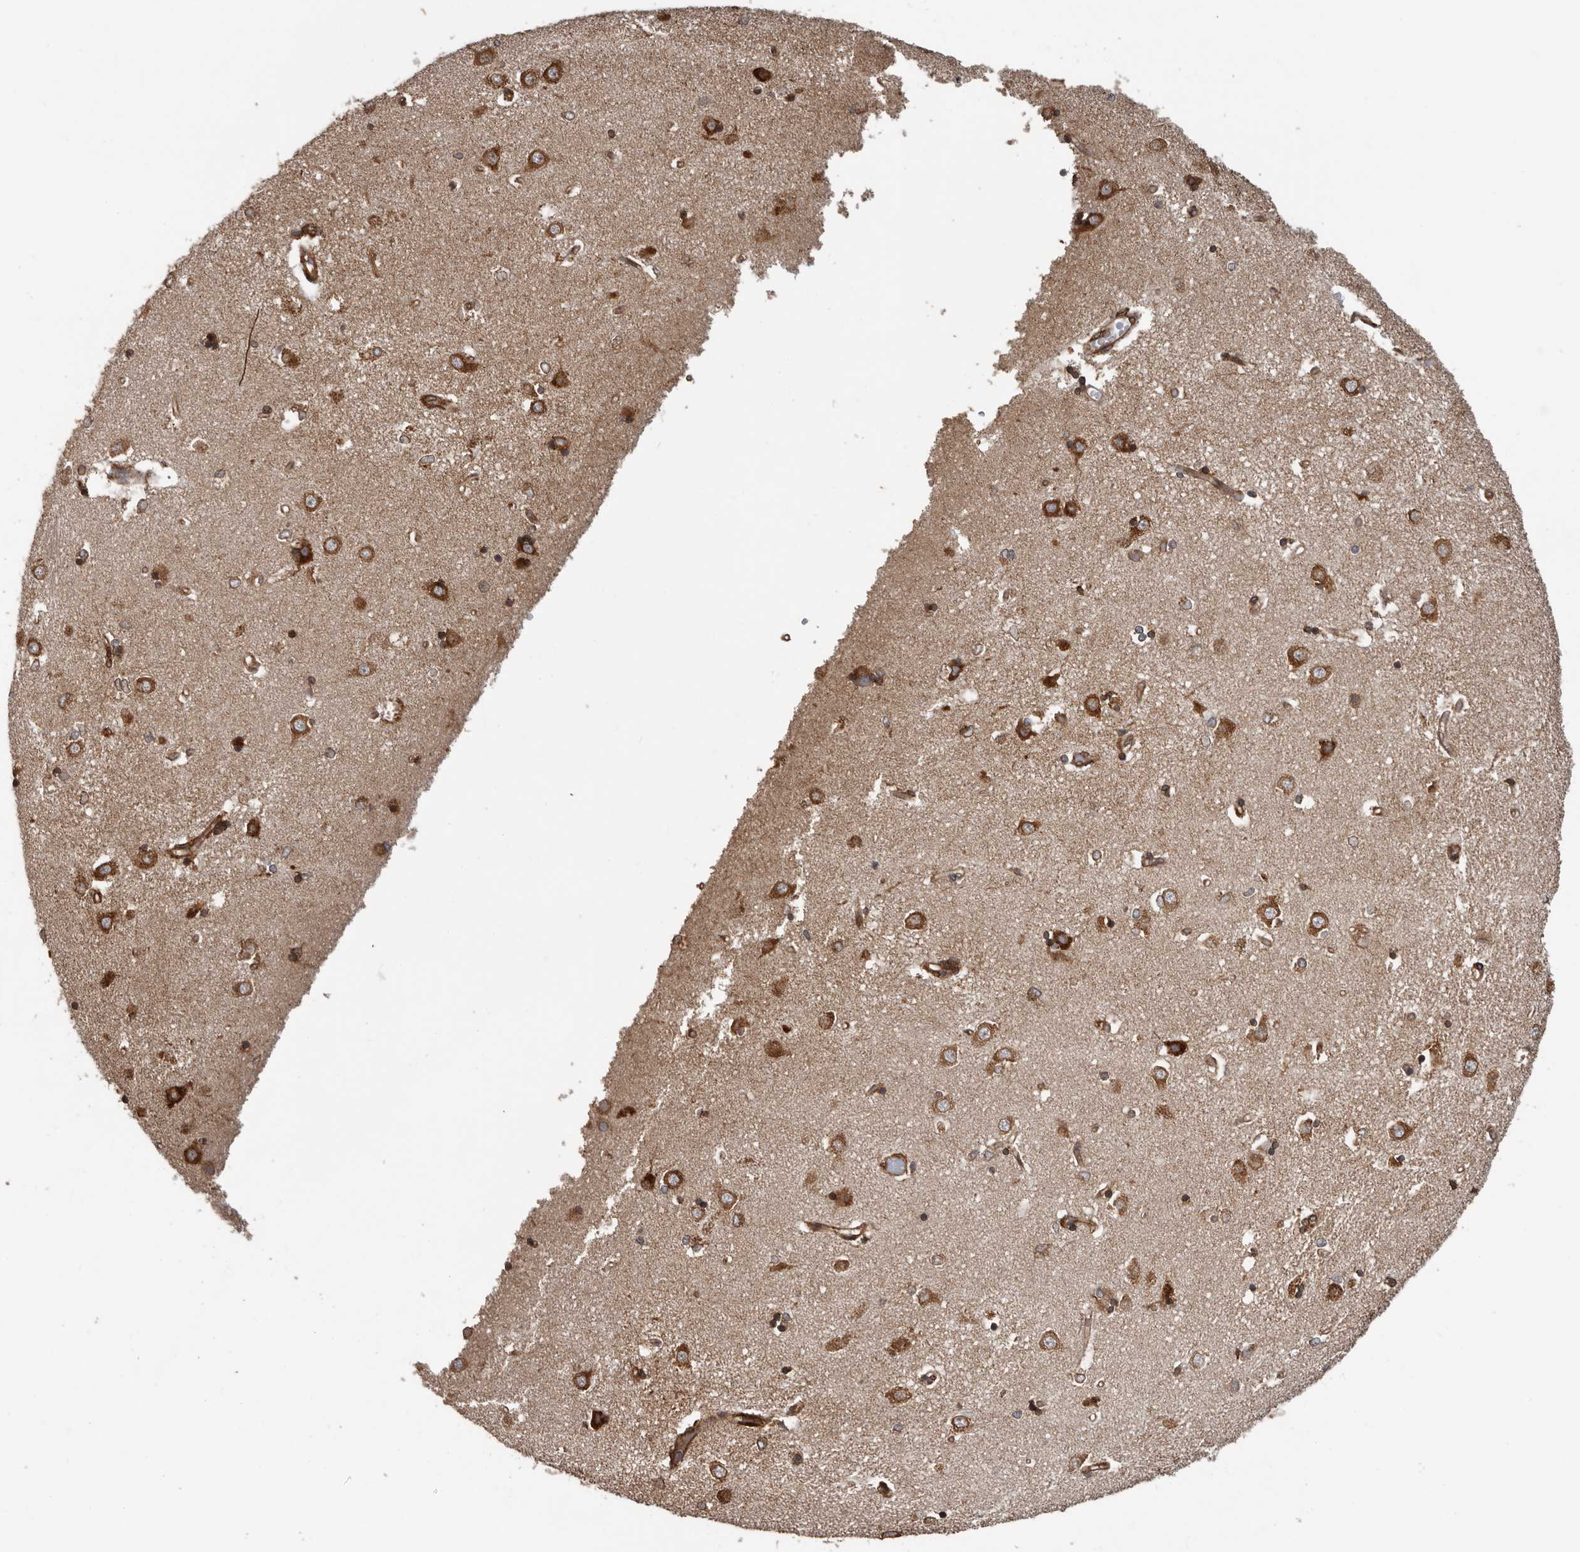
{"staining": {"intensity": "moderate", "quantity": ">75%", "location": "cytoplasmic/membranous"}, "tissue": "caudate", "cell_type": "Glial cells", "image_type": "normal", "snomed": [{"axis": "morphology", "description": "Normal tissue, NOS"}, {"axis": "topography", "description": "Lateral ventricle wall"}], "caption": "A histopathology image of human caudate stained for a protein shows moderate cytoplasmic/membranous brown staining in glial cells.", "gene": "CEP350", "patient": {"sex": "male", "age": 45}}